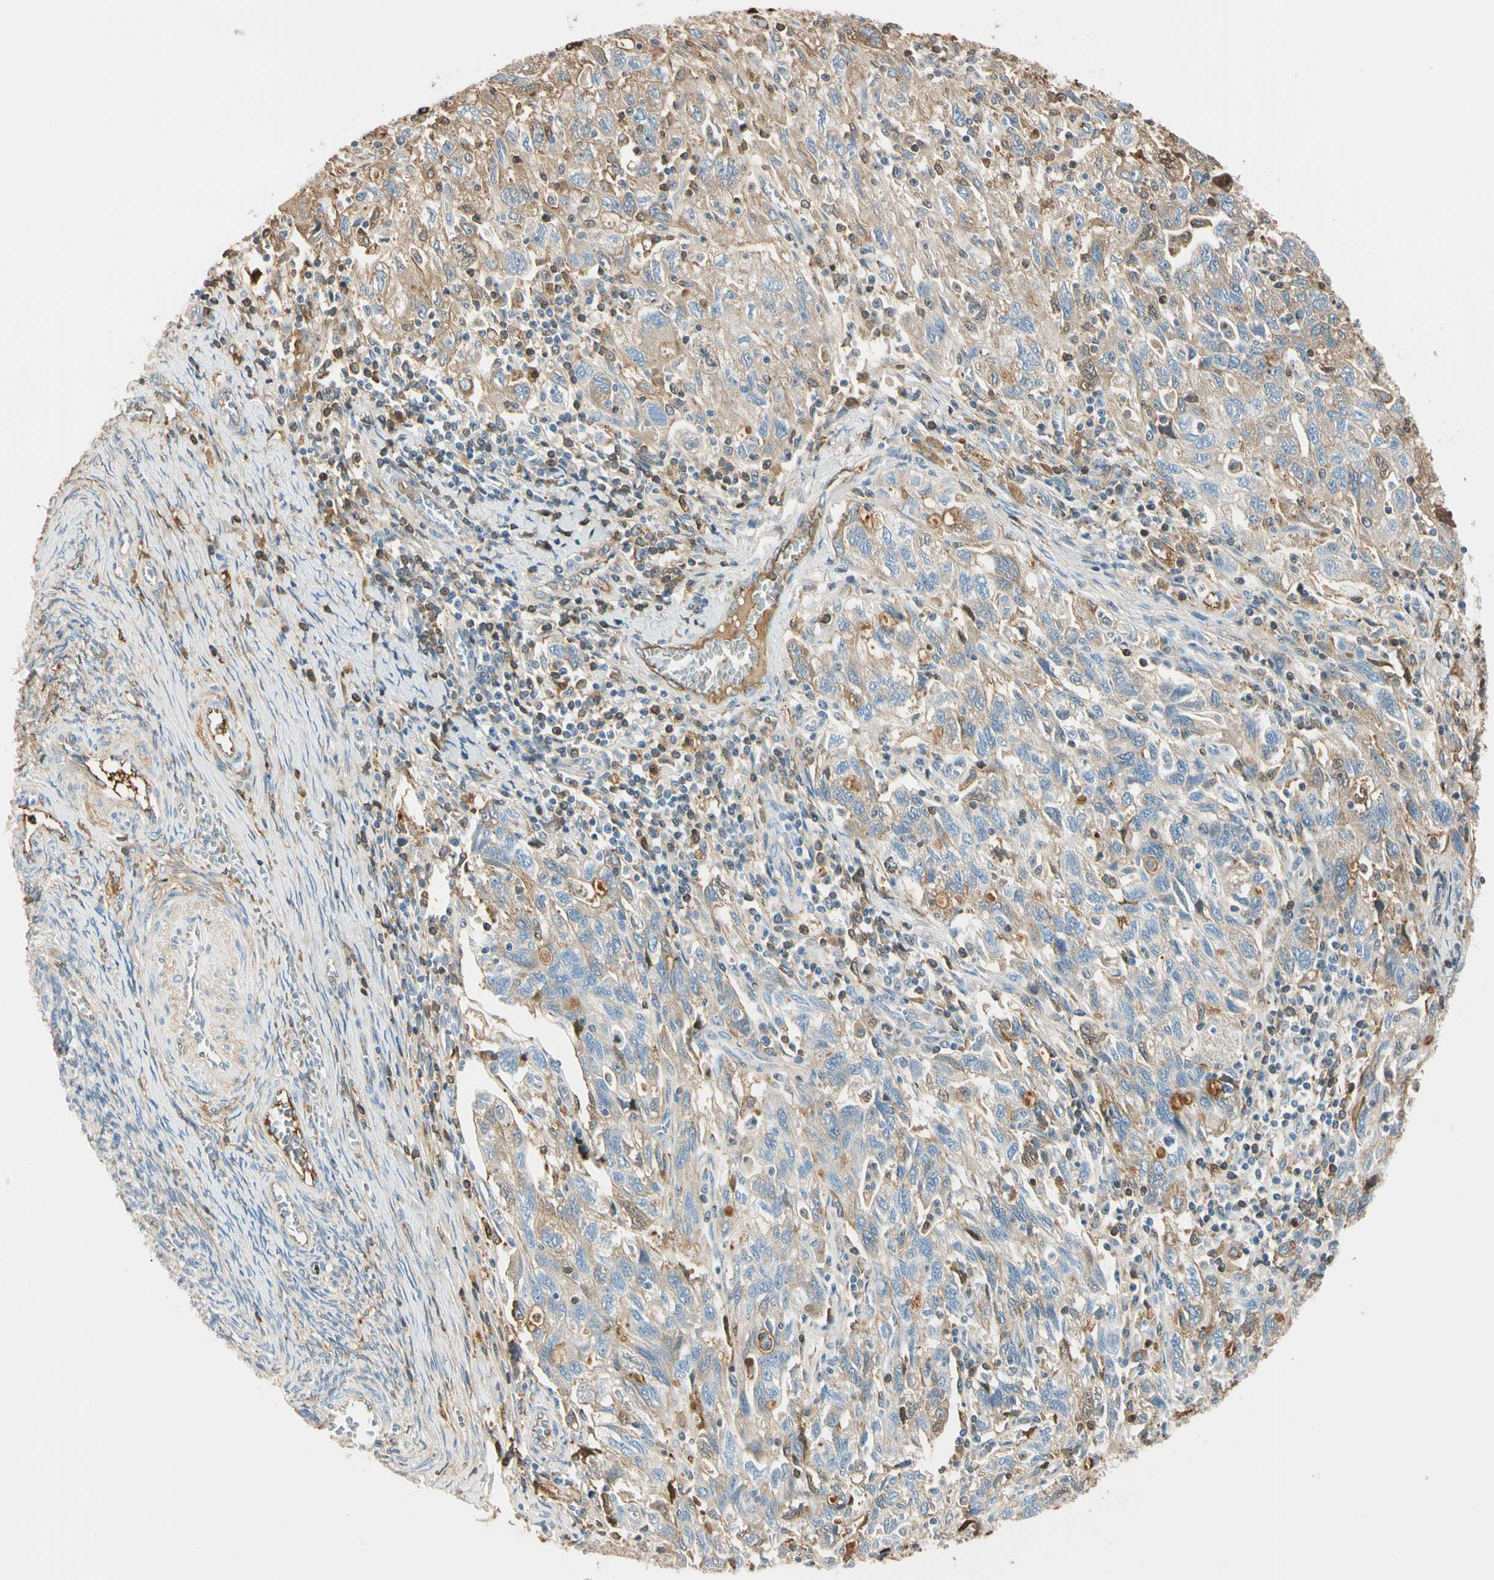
{"staining": {"intensity": "moderate", "quantity": ">75%", "location": "cytoplasmic/membranous"}, "tissue": "ovarian cancer", "cell_type": "Tumor cells", "image_type": "cancer", "snomed": [{"axis": "morphology", "description": "Carcinoma, NOS"}, {"axis": "morphology", "description": "Cystadenocarcinoma, serous, NOS"}, {"axis": "topography", "description": "Ovary"}], "caption": "A medium amount of moderate cytoplasmic/membranous expression is seen in approximately >75% of tumor cells in serous cystadenocarcinoma (ovarian) tissue.", "gene": "LAMB3", "patient": {"sex": "female", "age": 69}}